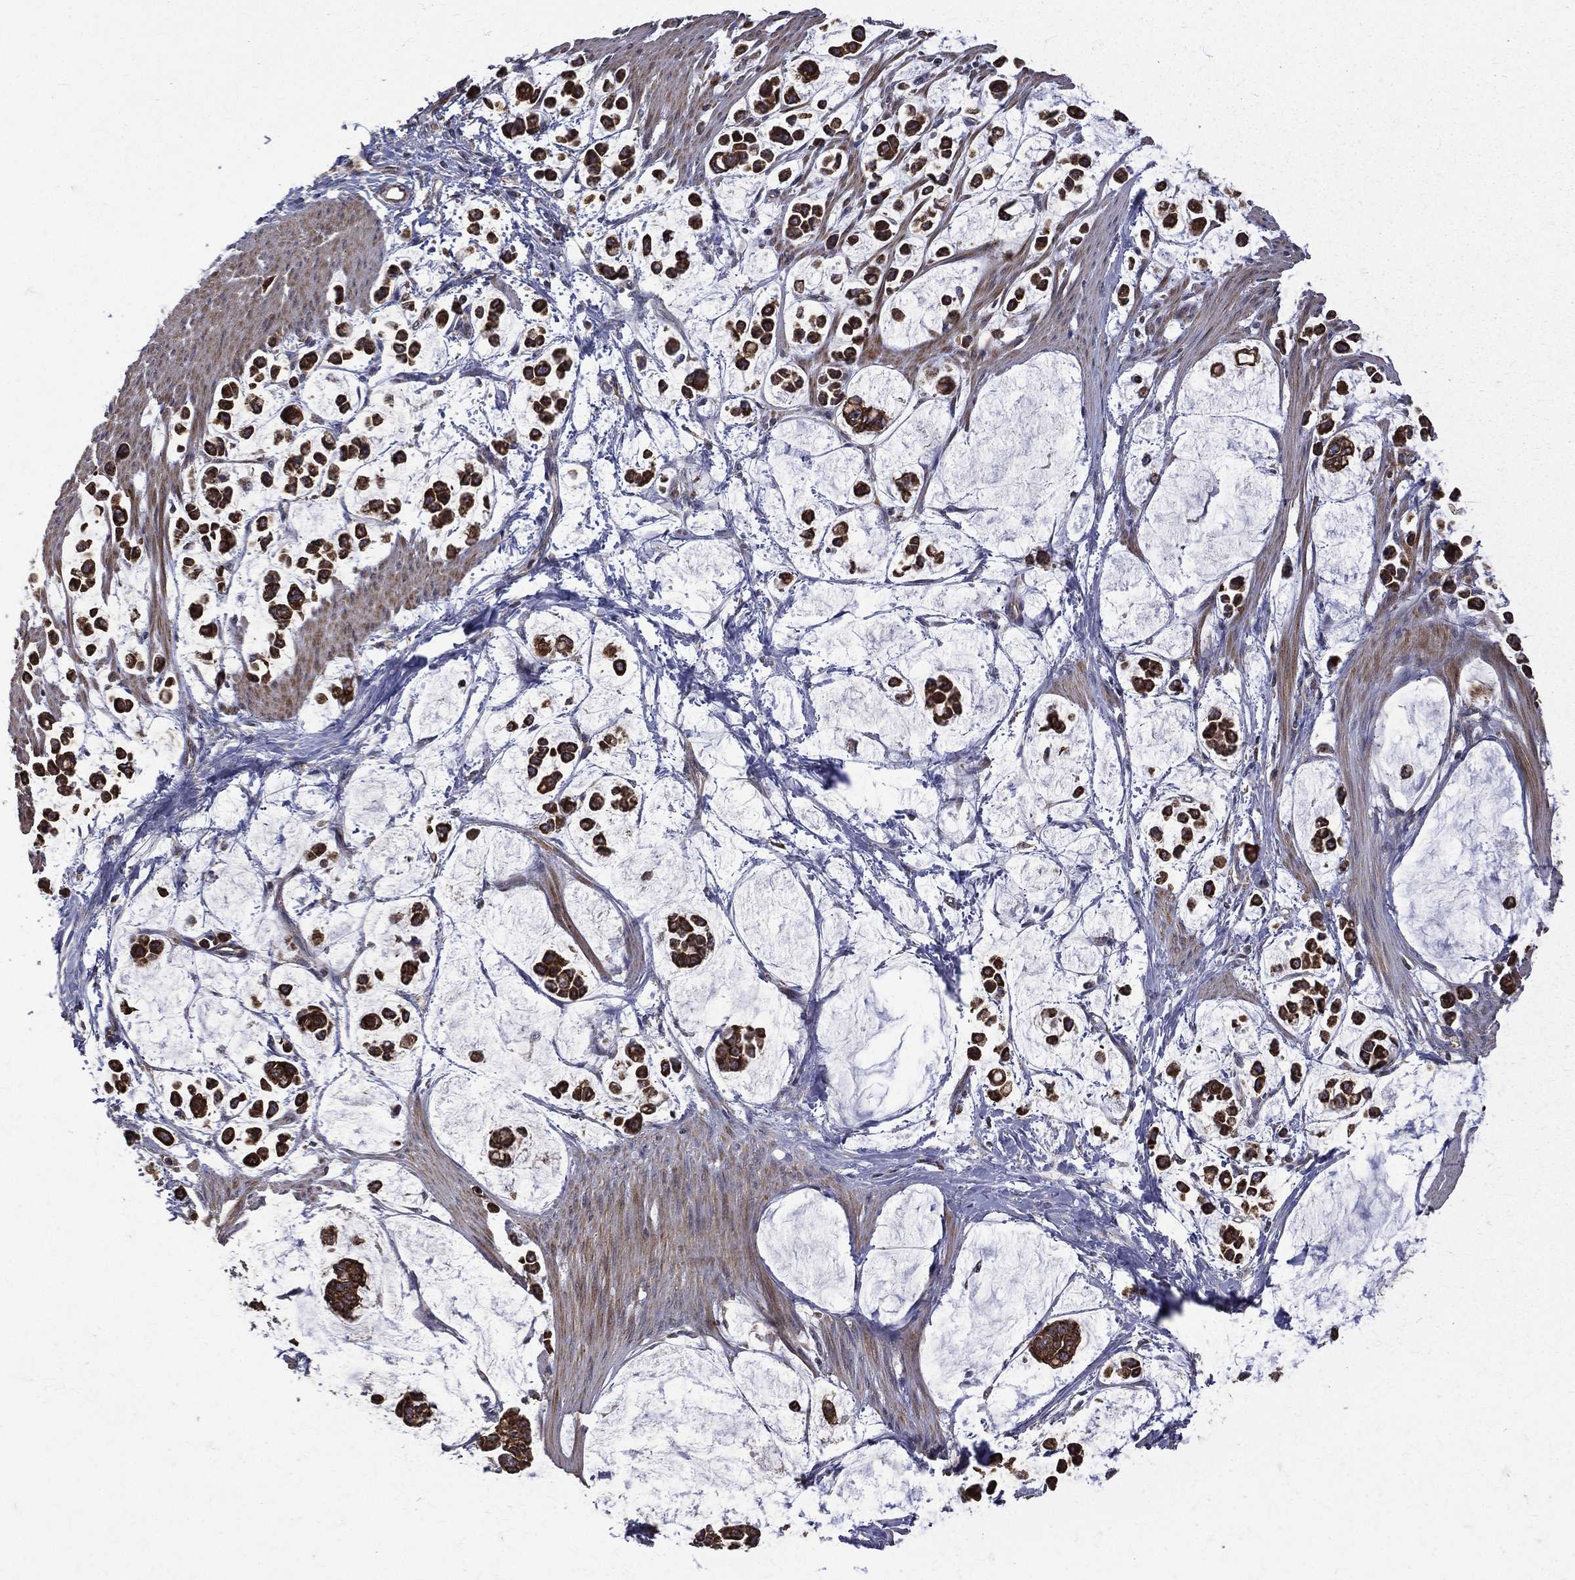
{"staining": {"intensity": "strong", "quantity": ">75%", "location": "cytoplasmic/membranous"}, "tissue": "stomach cancer", "cell_type": "Tumor cells", "image_type": "cancer", "snomed": [{"axis": "morphology", "description": "Adenocarcinoma, NOS"}, {"axis": "topography", "description": "Stomach"}], "caption": "Immunohistochemistry histopathology image of neoplastic tissue: human adenocarcinoma (stomach) stained using IHC shows high levels of strong protein expression localized specifically in the cytoplasmic/membranous of tumor cells, appearing as a cytoplasmic/membranous brown color.", "gene": "RPGR", "patient": {"sex": "male", "age": 82}}